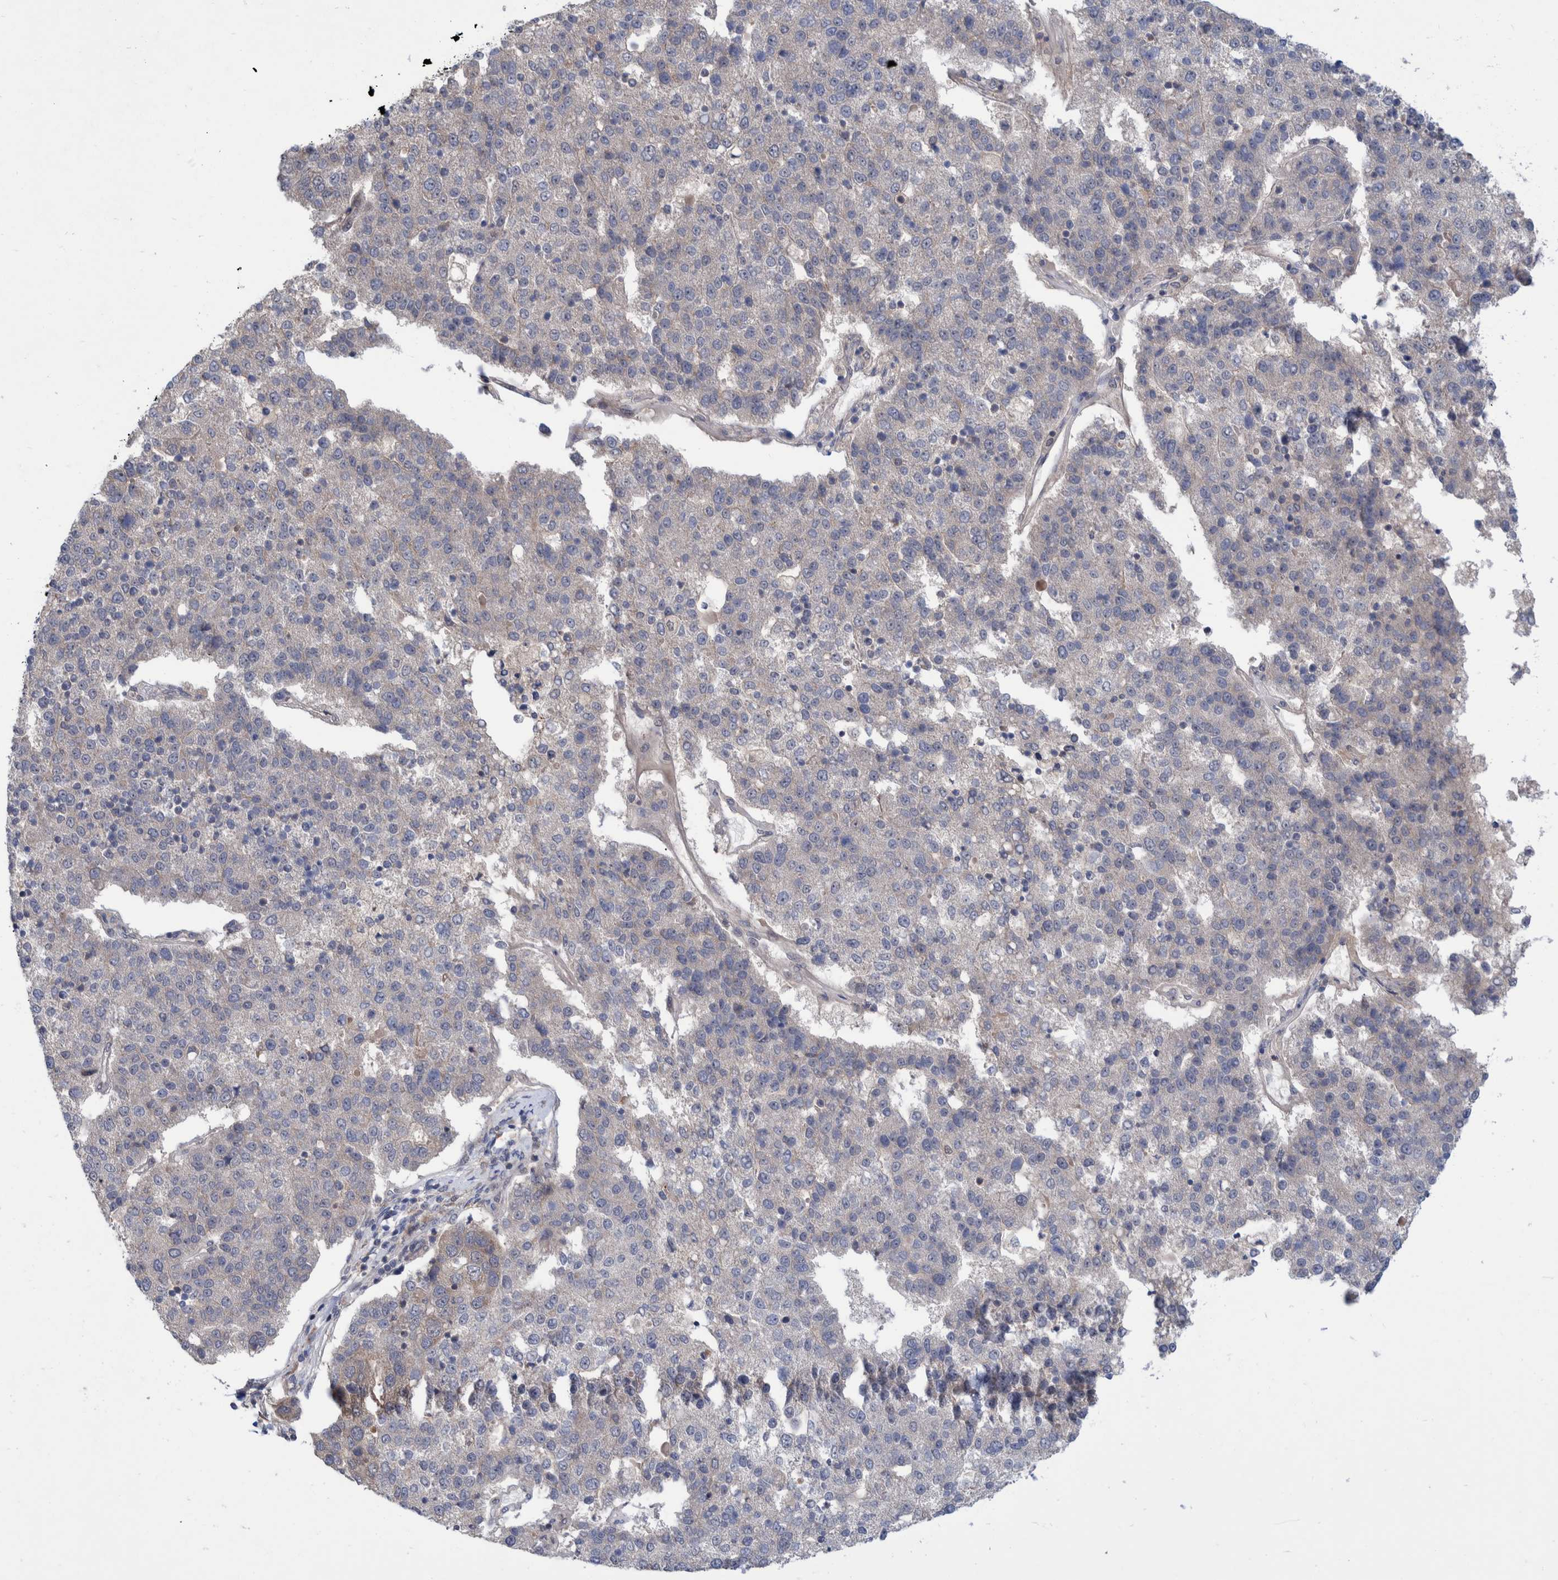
{"staining": {"intensity": "negative", "quantity": "none", "location": "none"}, "tissue": "pancreatic cancer", "cell_type": "Tumor cells", "image_type": "cancer", "snomed": [{"axis": "morphology", "description": "Adenocarcinoma, NOS"}, {"axis": "topography", "description": "Pancreas"}], "caption": "Immunohistochemistry (IHC) of human pancreatic cancer shows no positivity in tumor cells.", "gene": "PLPBP", "patient": {"sex": "female", "age": 61}}